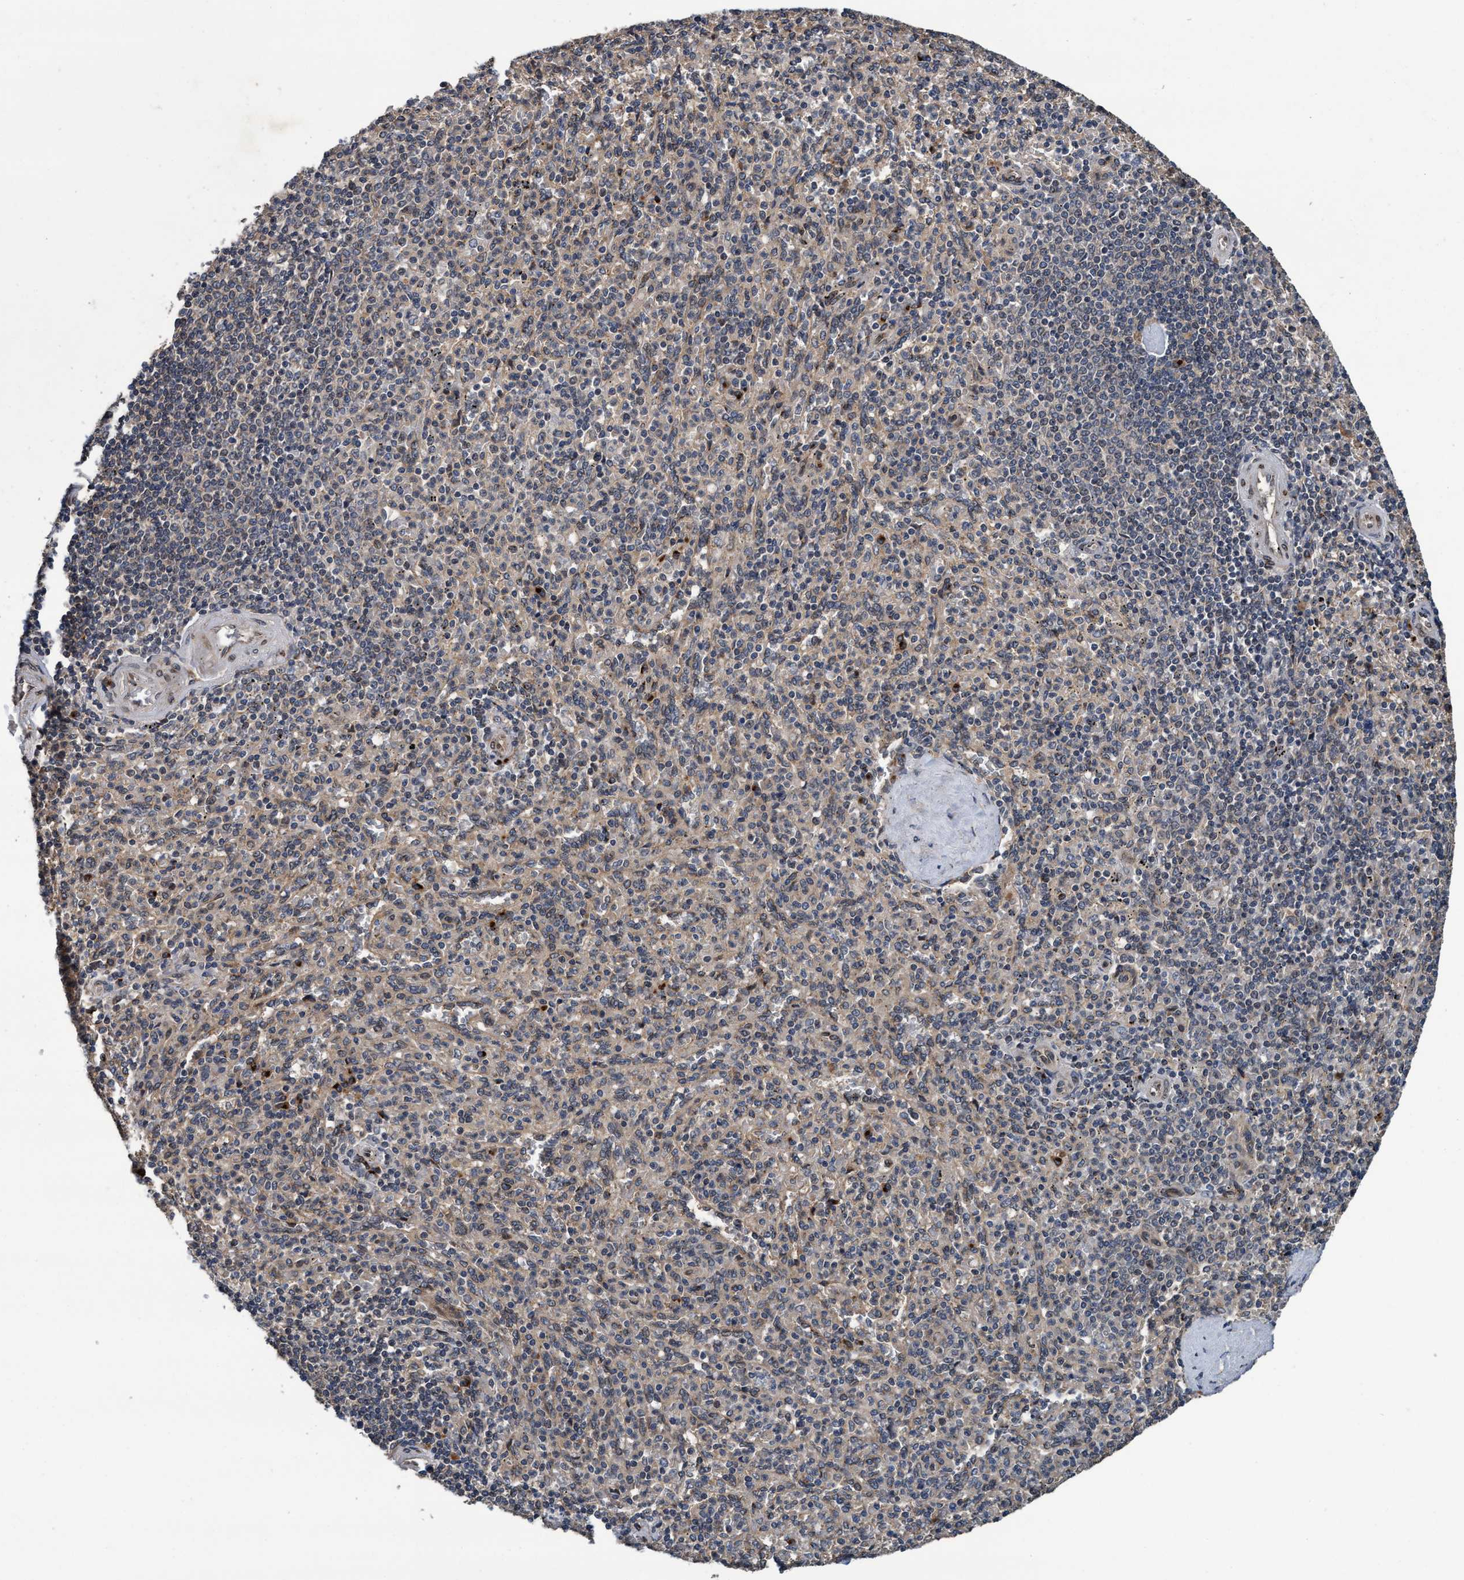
{"staining": {"intensity": "moderate", "quantity": "<25%", "location": "cytoplasmic/membranous"}, "tissue": "spleen", "cell_type": "Cells in red pulp", "image_type": "normal", "snomed": [{"axis": "morphology", "description": "Normal tissue, NOS"}, {"axis": "topography", "description": "Spleen"}], "caption": "About <25% of cells in red pulp in unremarkable human spleen reveal moderate cytoplasmic/membranous protein staining as visualized by brown immunohistochemical staining.", "gene": "MACC1", "patient": {"sex": "male", "age": 36}}